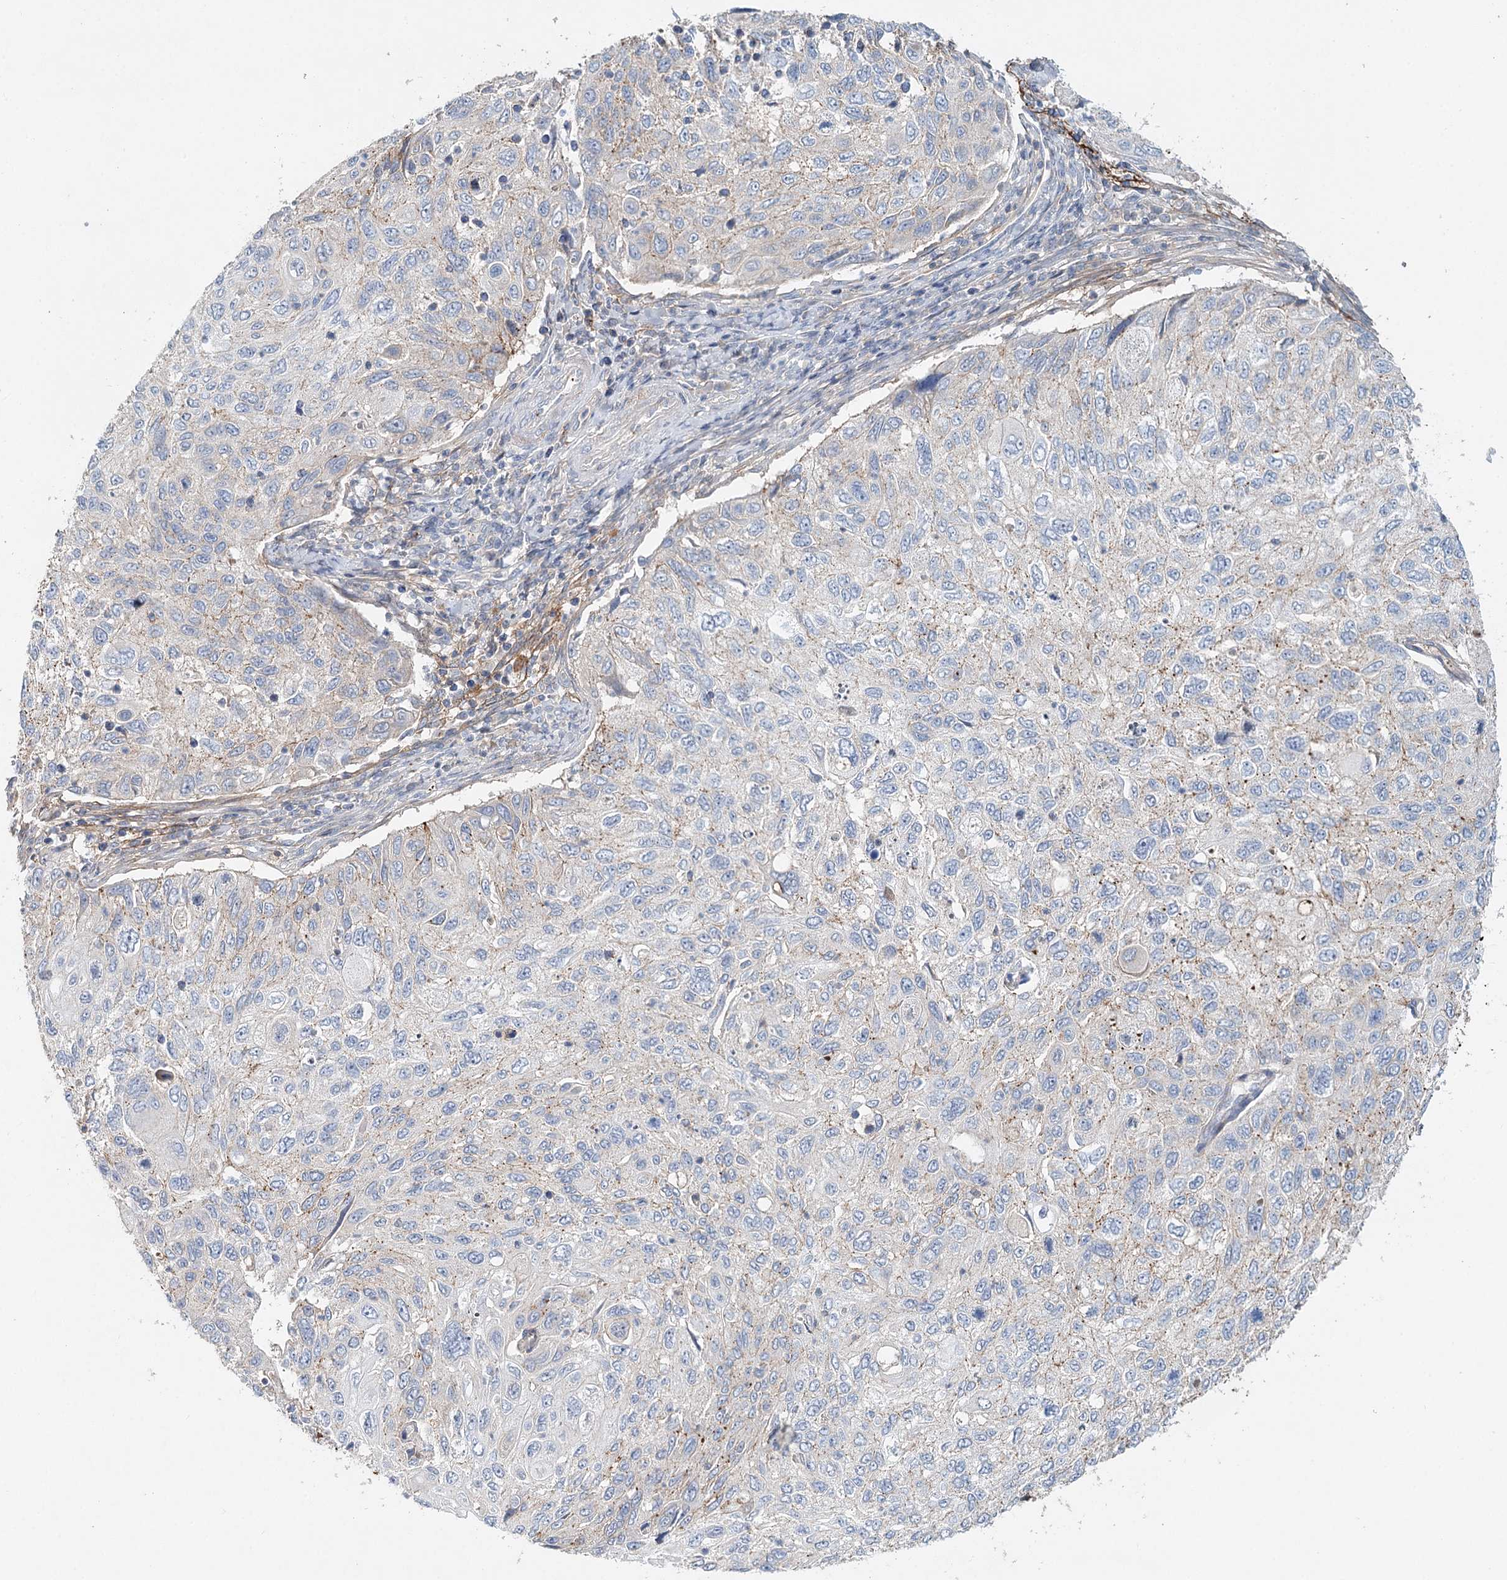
{"staining": {"intensity": "weak", "quantity": "25%-75%", "location": "cytoplasmic/membranous"}, "tissue": "cervical cancer", "cell_type": "Tumor cells", "image_type": "cancer", "snomed": [{"axis": "morphology", "description": "Squamous cell carcinoma, NOS"}, {"axis": "topography", "description": "Cervix"}], "caption": "Human cervical cancer (squamous cell carcinoma) stained for a protein (brown) reveals weak cytoplasmic/membranous positive positivity in about 25%-75% of tumor cells.", "gene": "ALKBH8", "patient": {"sex": "female", "age": 70}}